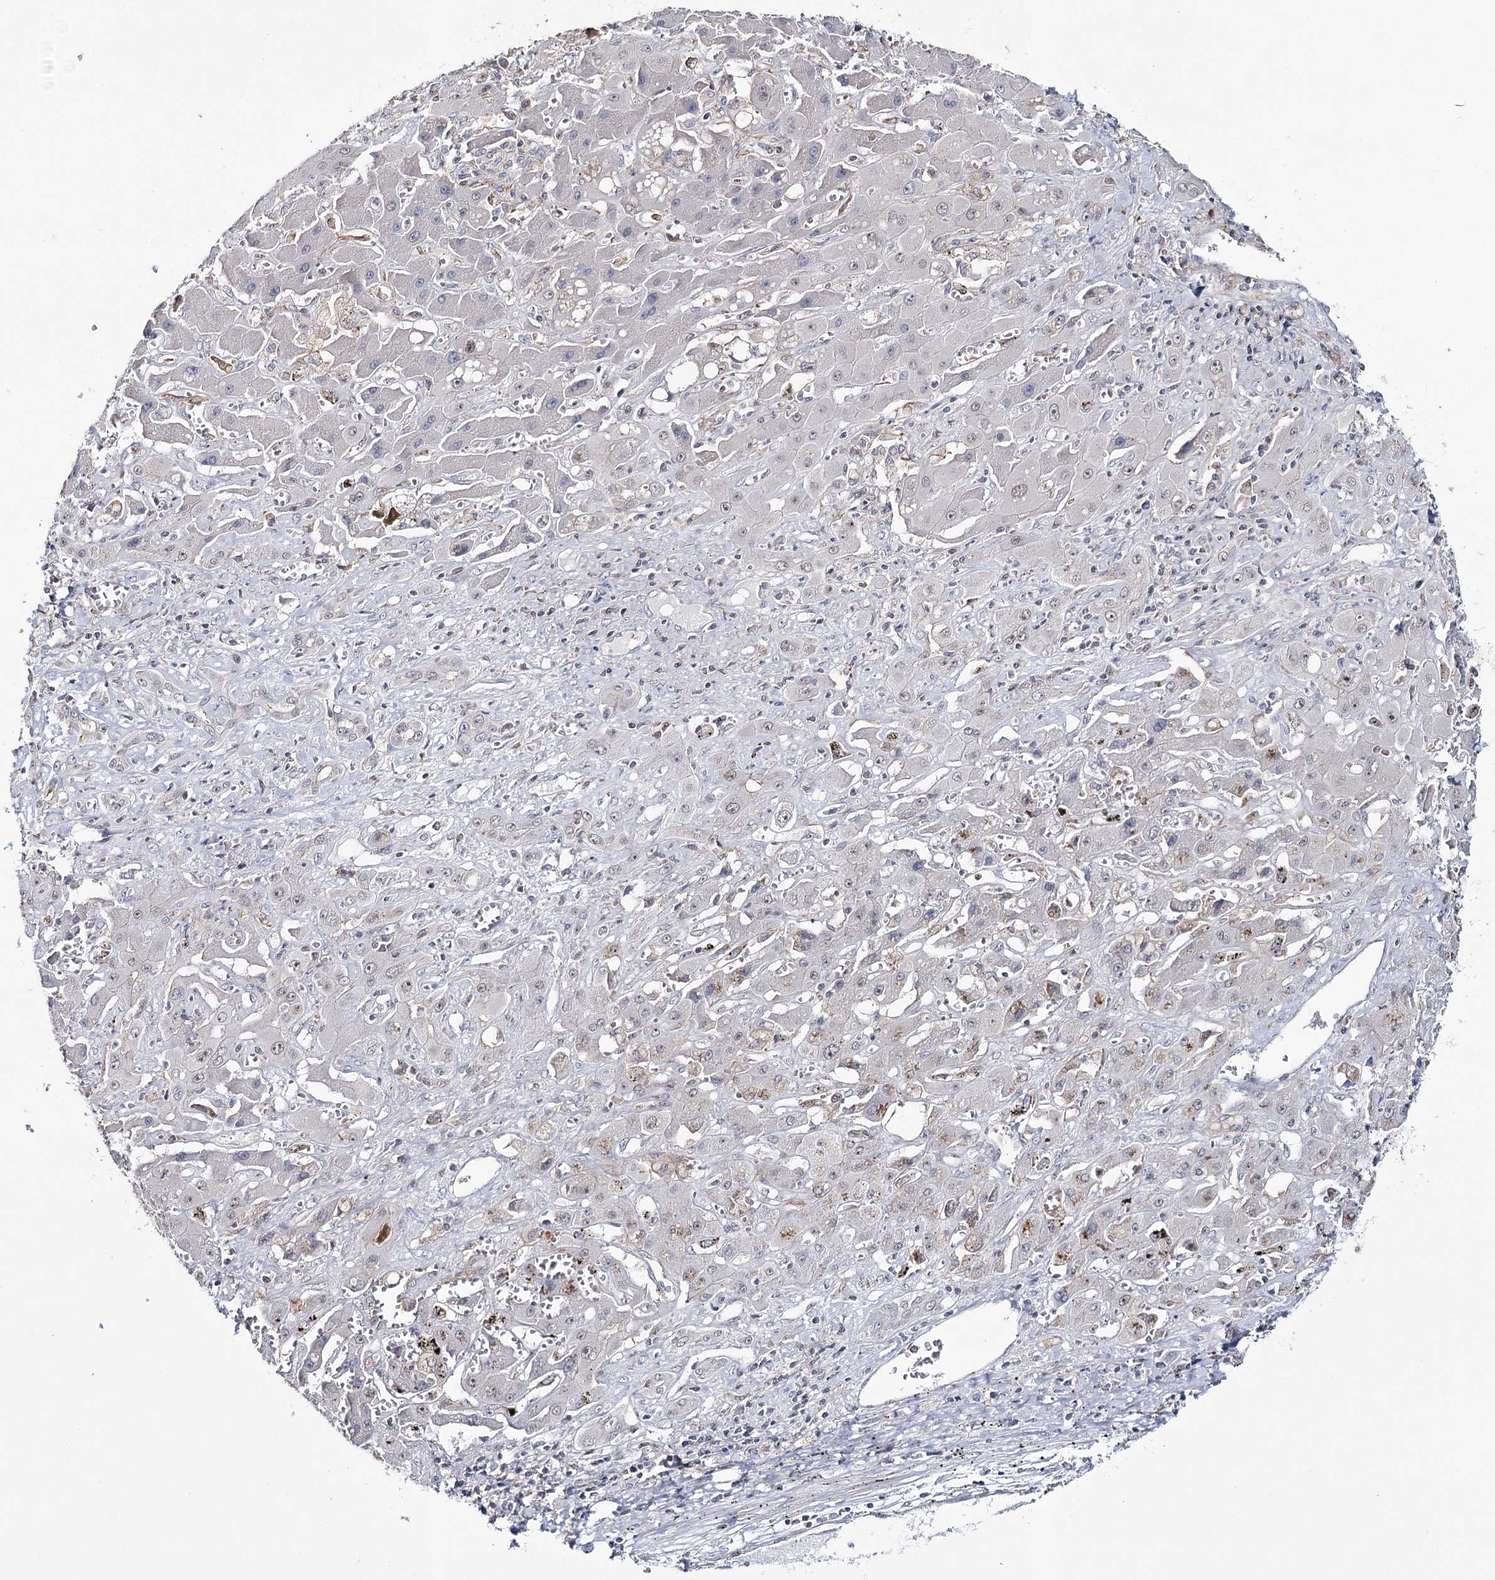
{"staining": {"intensity": "weak", "quantity": "<25%", "location": "cytoplasmic/membranous,nuclear"}, "tissue": "liver cancer", "cell_type": "Tumor cells", "image_type": "cancer", "snomed": [{"axis": "morphology", "description": "Cholangiocarcinoma"}, {"axis": "topography", "description": "Liver"}], "caption": "Immunohistochemistry photomicrograph of neoplastic tissue: human cholangiocarcinoma (liver) stained with DAB reveals no significant protein staining in tumor cells.", "gene": "ZC3H8", "patient": {"sex": "male", "age": 67}}